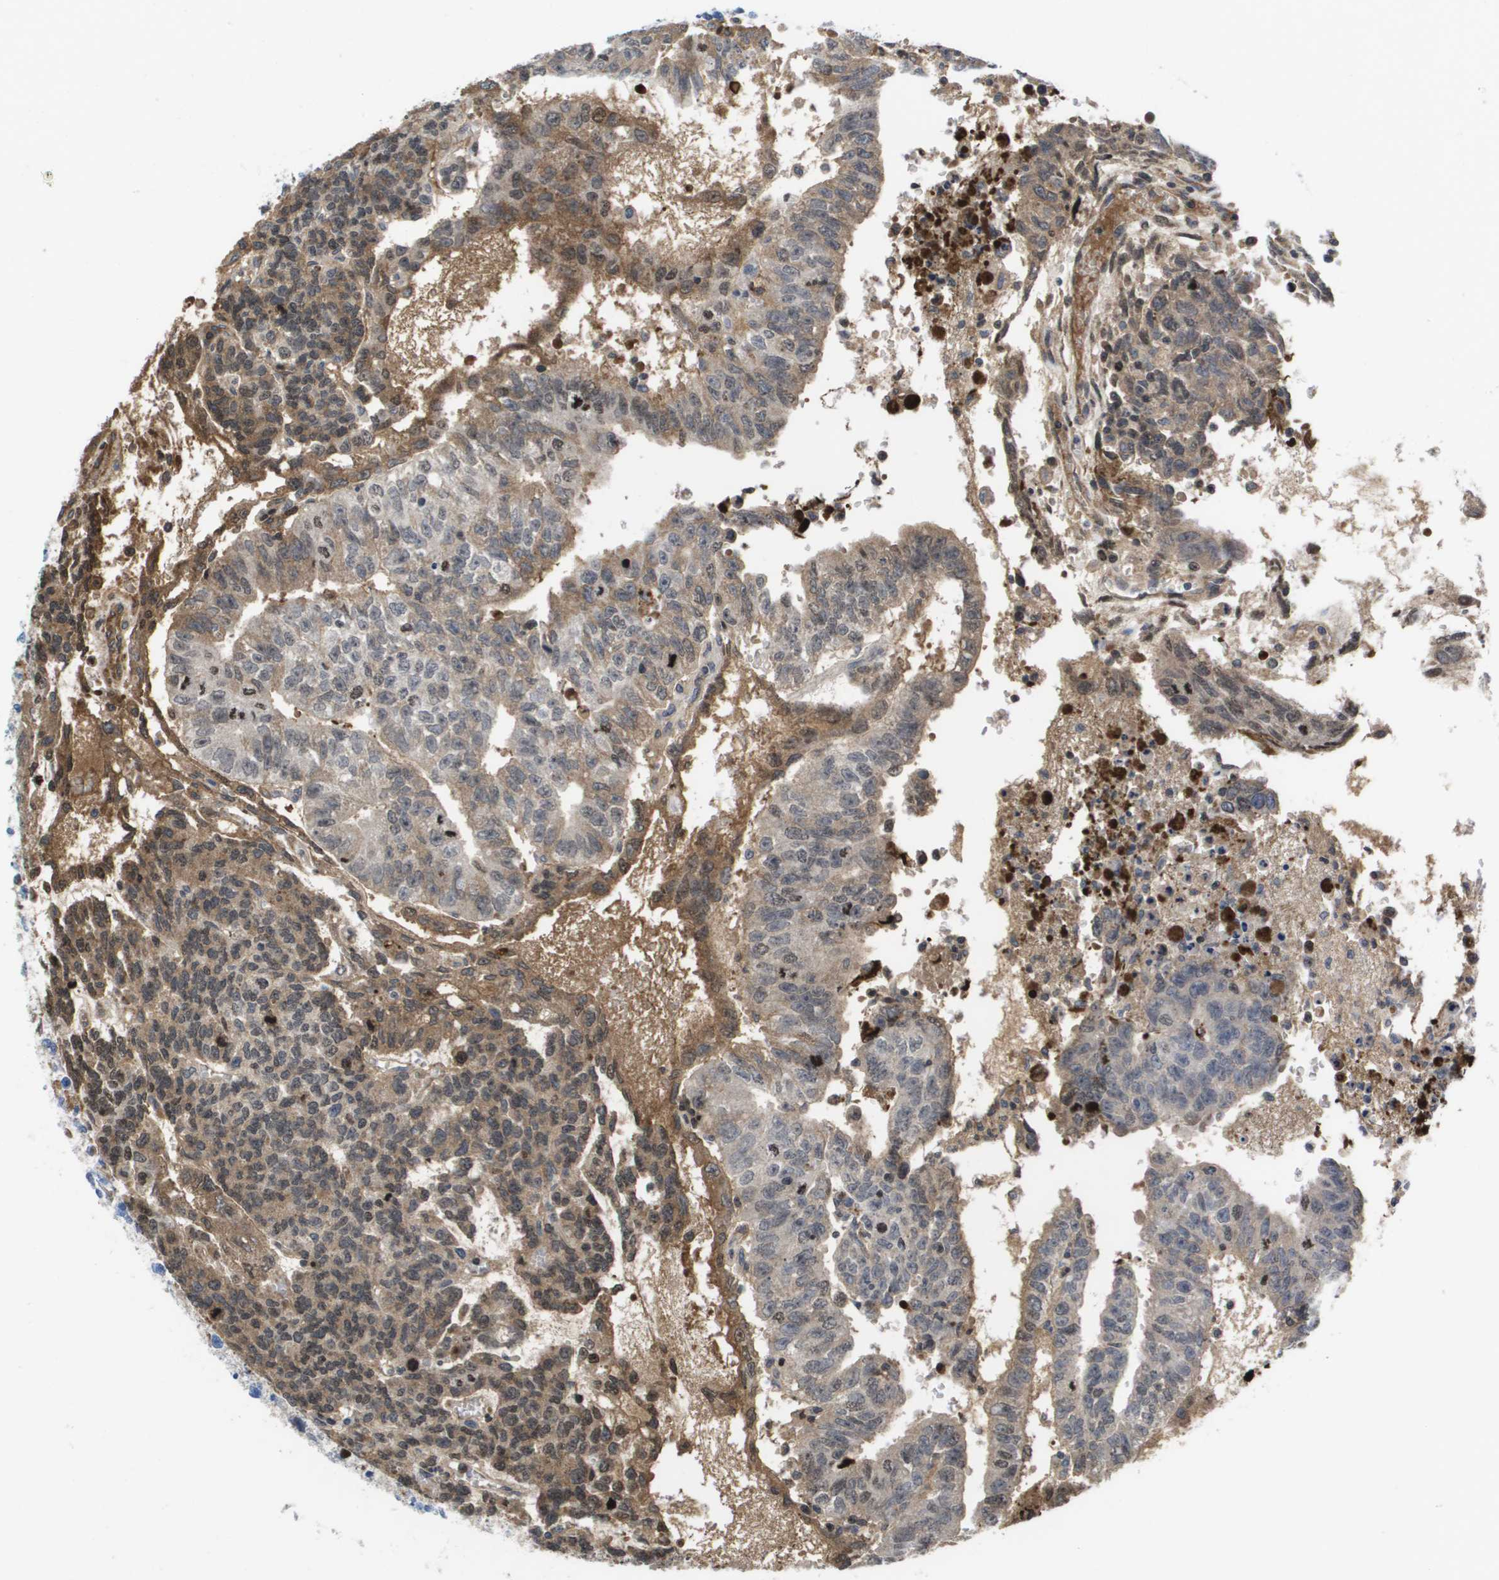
{"staining": {"intensity": "weak", "quantity": "25%-75%", "location": "cytoplasmic/membranous"}, "tissue": "testis cancer", "cell_type": "Tumor cells", "image_type": "cancer", "snomed": [{"axis": "morphology", "description": "Seminoma, NOS"}, {"axis": "morphology", "description": "Carcinoma, Embryonal, NOS"}, {"axis": "topography", "description": "Testis"}], "caption": "This photomicrograph shows immunohistochemistry staining of seminoma (testis), with low weak cytoplasmic/membranous positivity in approximately 25%-75% of tumor cells.", "gene": "SERPINC1", "patient": {"sex": "male", "age": 52}}